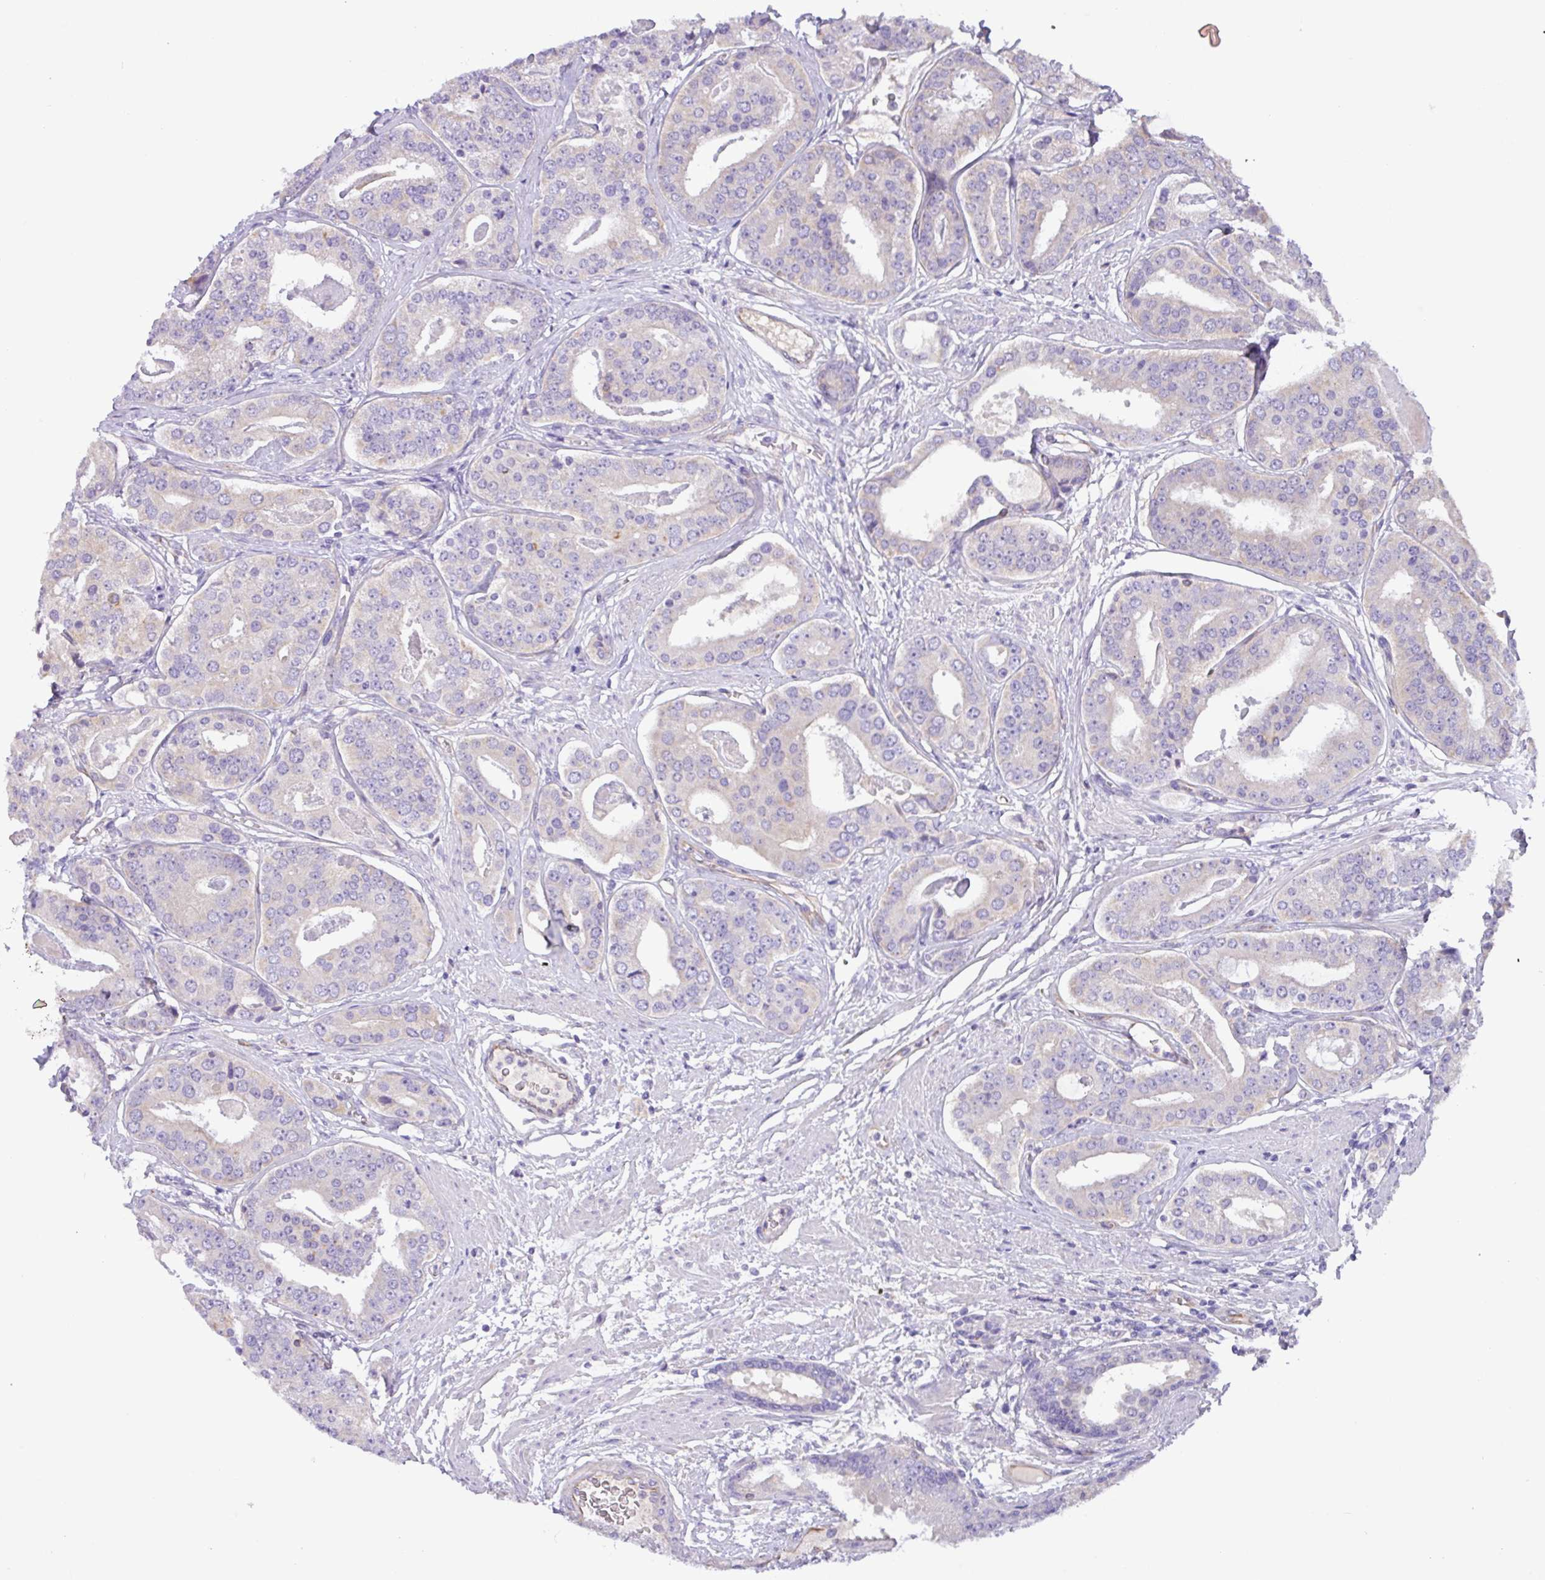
{"staining": {"intensity": "moderate", "quantity": "<25%", "location": "cytoplasmic/membranous"}, "tissue": "prostate cancer", "cell_type": "Tumor cells", "image_type": "cancer", "snomed": [{"axis": "morphology", "description": "Adenocarcinoma, High grade"}, {"axis": "topography", "description": "Prostate"}], "caption": "Immunohistochemistry micrograph of neoplastic tissue: human prostate cancer stained using IHC reveals low levels of moderate protein expression localized specifically in the cytoplasmic/membranous of tumor cells, appearing as a cytoplasmic/membranous brown color.", "gene": "MRM2", "patient": {"sex": "male", "age": 71}}